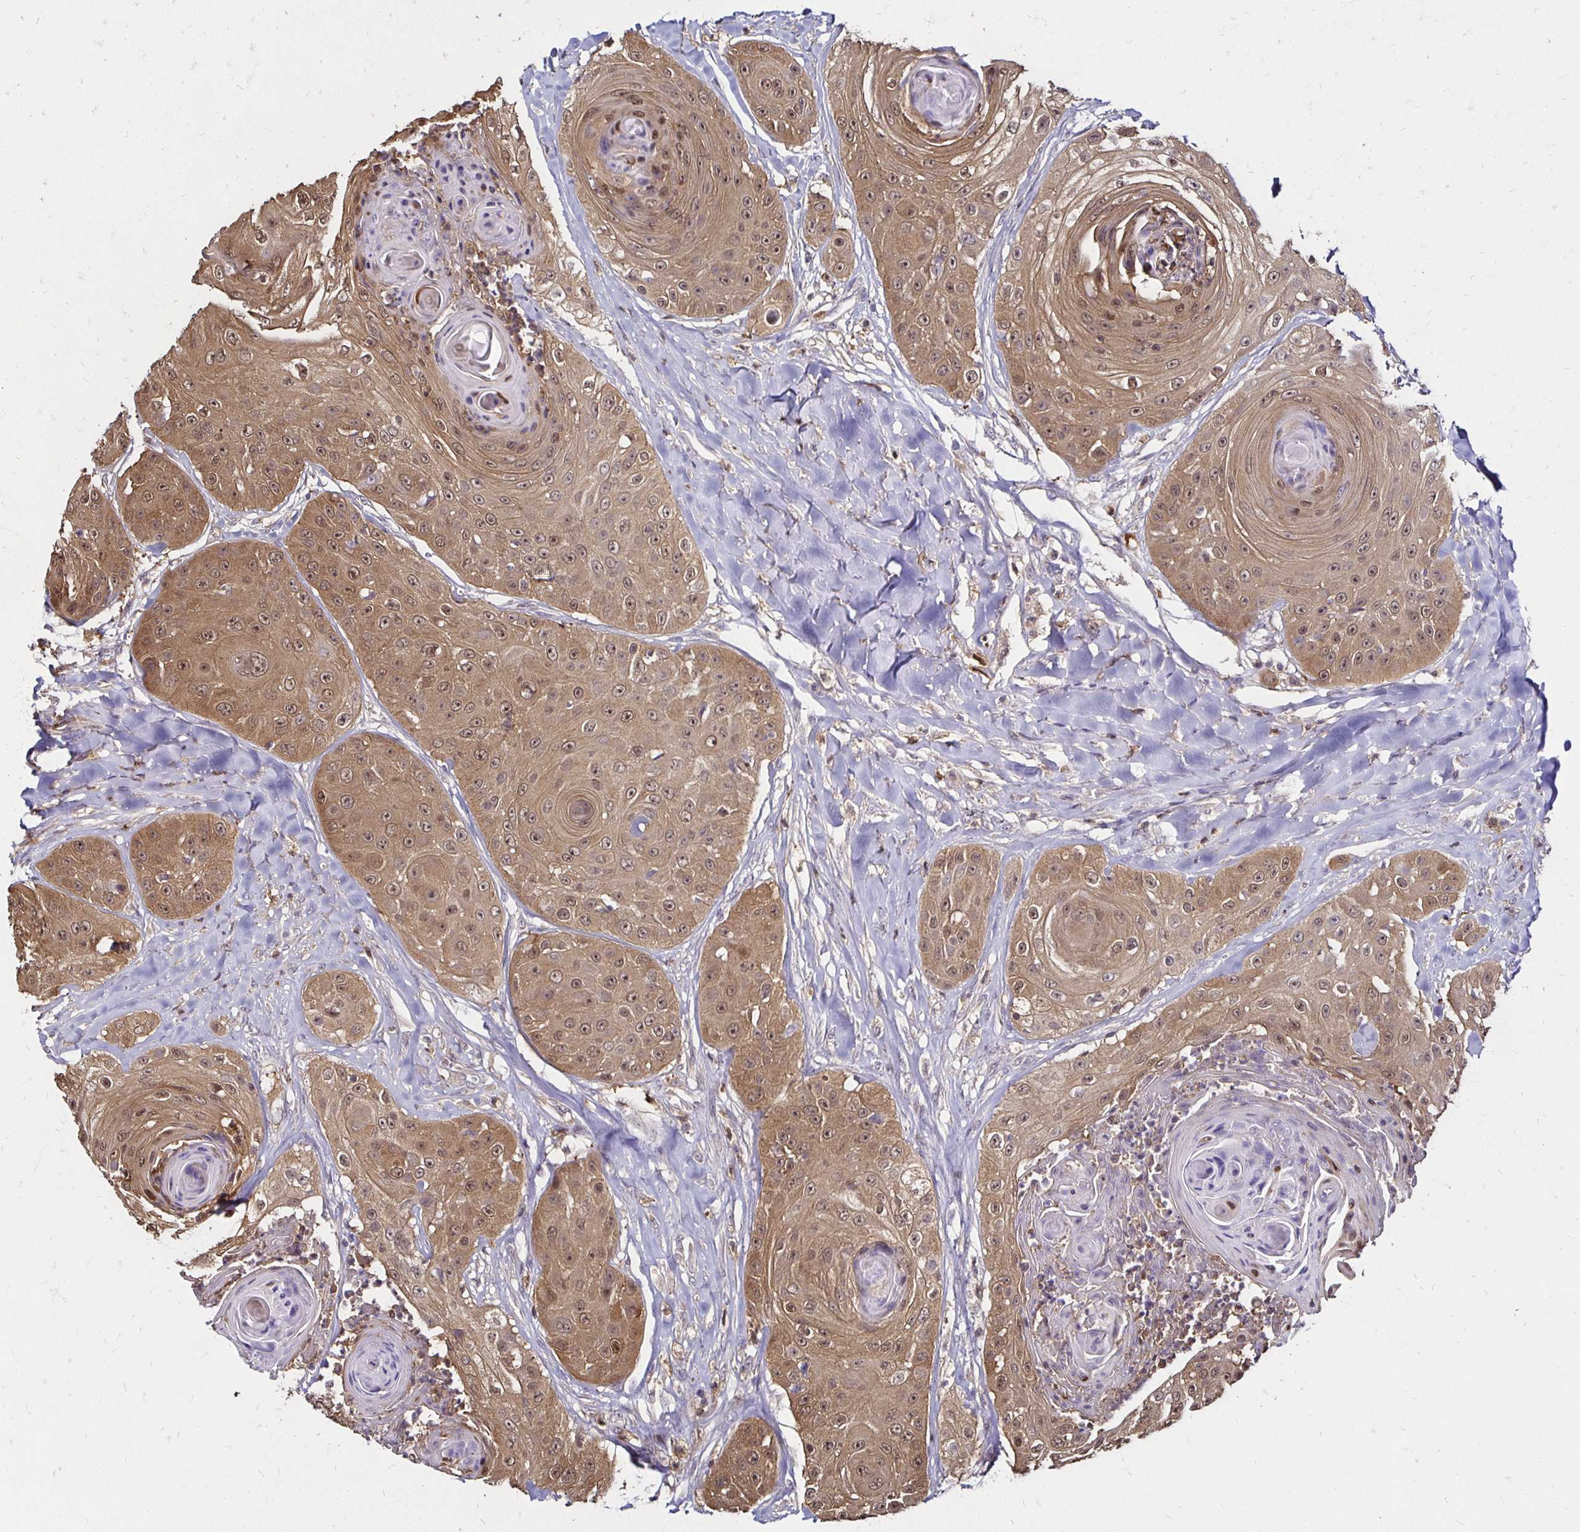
{"staining": {"intensity": "moderate", "quantity": ">75%", "location": "cytoplasmic/membranous,nuclear"}, "tissue": "head and neck cancer", "cell_type": "Tumor cells", "image_type": "cancer", "snomed": [{"axis": "morphology", "description": "Squamous cell carcinoma, NOS"}, {"axis": "topography", "description": "Head-Neck"}], "caption": "The photomicrograph displays immunohistochemical staining of squamous cell carcinoma (head and neck). There is moderate cytoplasmic/membranous and nuclear expression is identified in approximately >75% of tumor cells.", "gene": "TXN", "patient": {"sex": "male", "age": 83}}